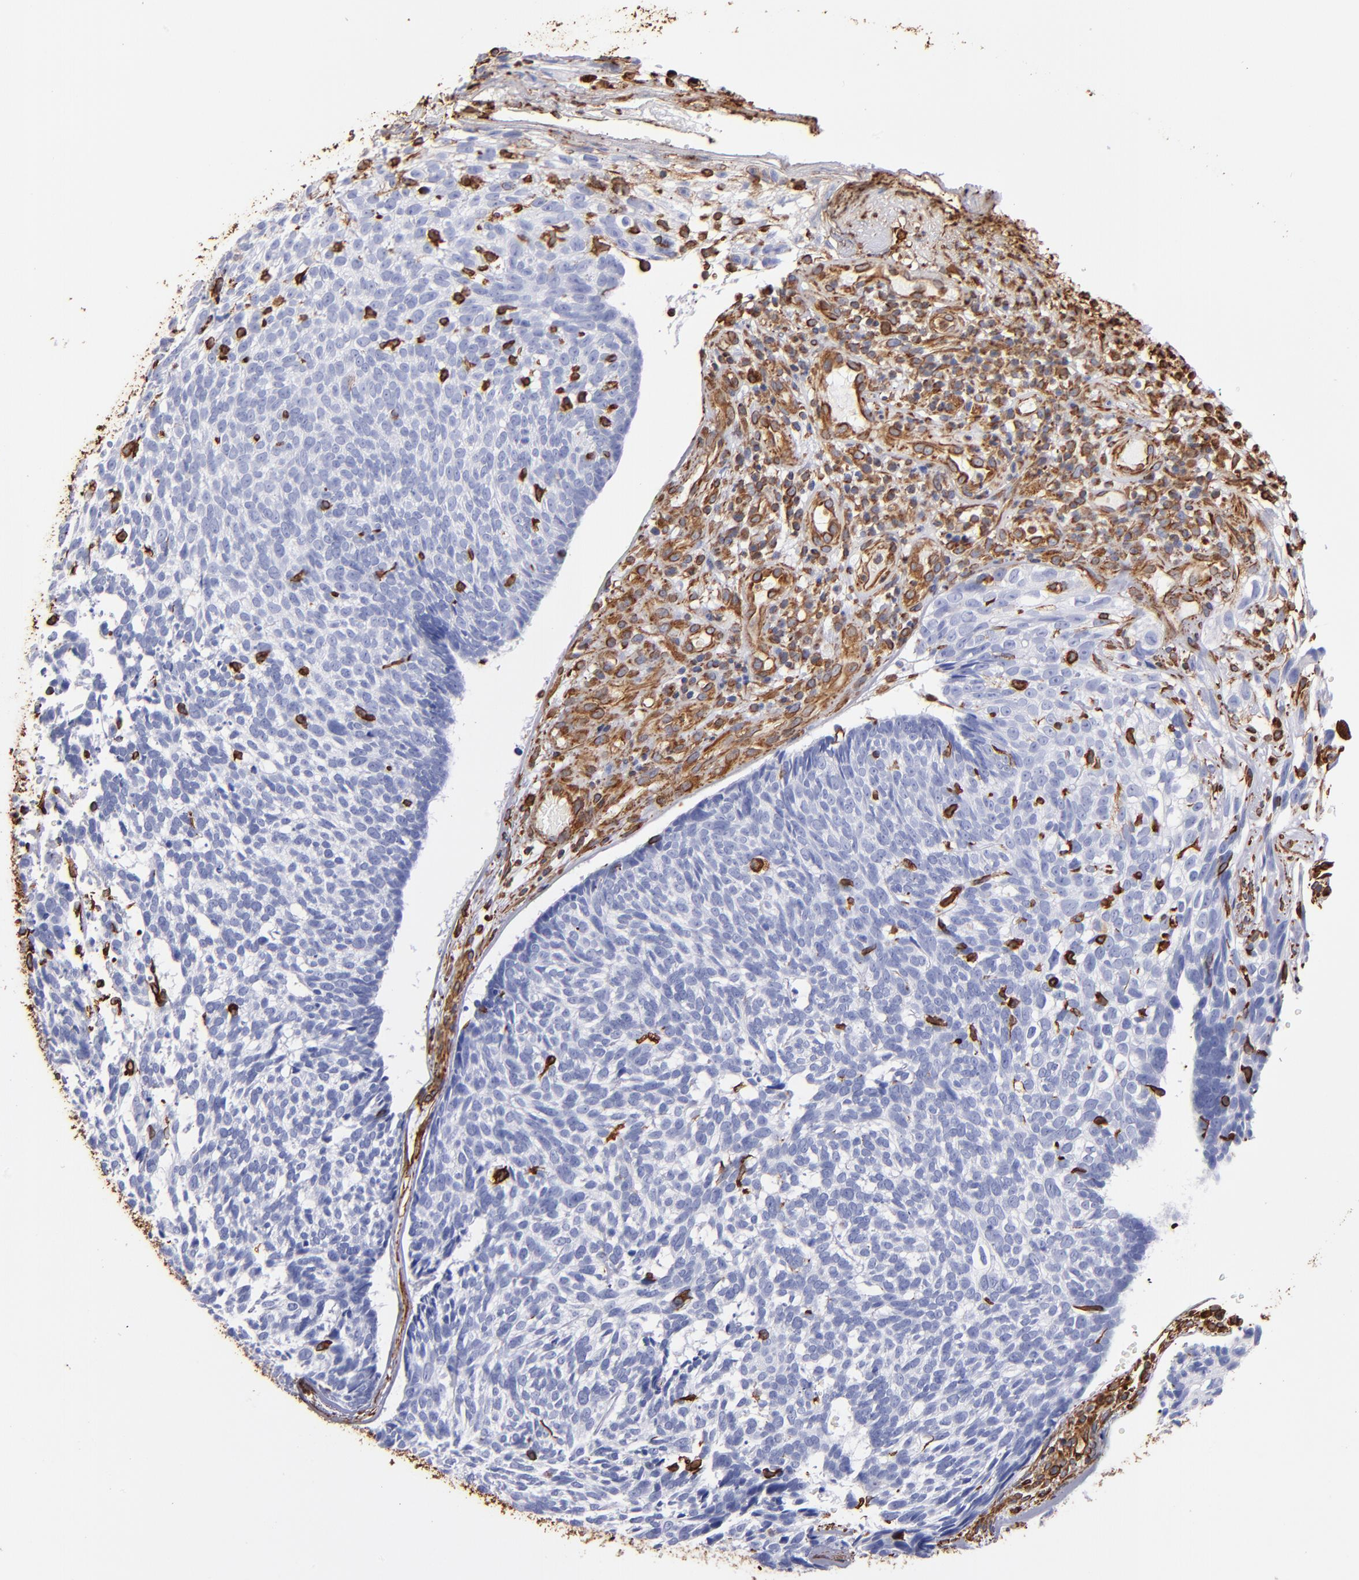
{"staining": {"intensity": "negative", "quantity": "none", "location": "none"}, "tissue": "skin cancer", "cell_type": "Tumor cells", "image_type": "cancer", "snomed": [{"axis": "morphology", "description": "Basal cell carcinoma"}, {"axis": "topography", "description": "Skin"}], "caption": "IHC image of neoplastic tissue: skin cancer (basal cell carcinoma) stained with DAB (3,3'-diaminobenzidine) shows no significant protein positivity in tumor cells.", "gene": "VIM", "patient": {"sex": "male", "age": 72}}